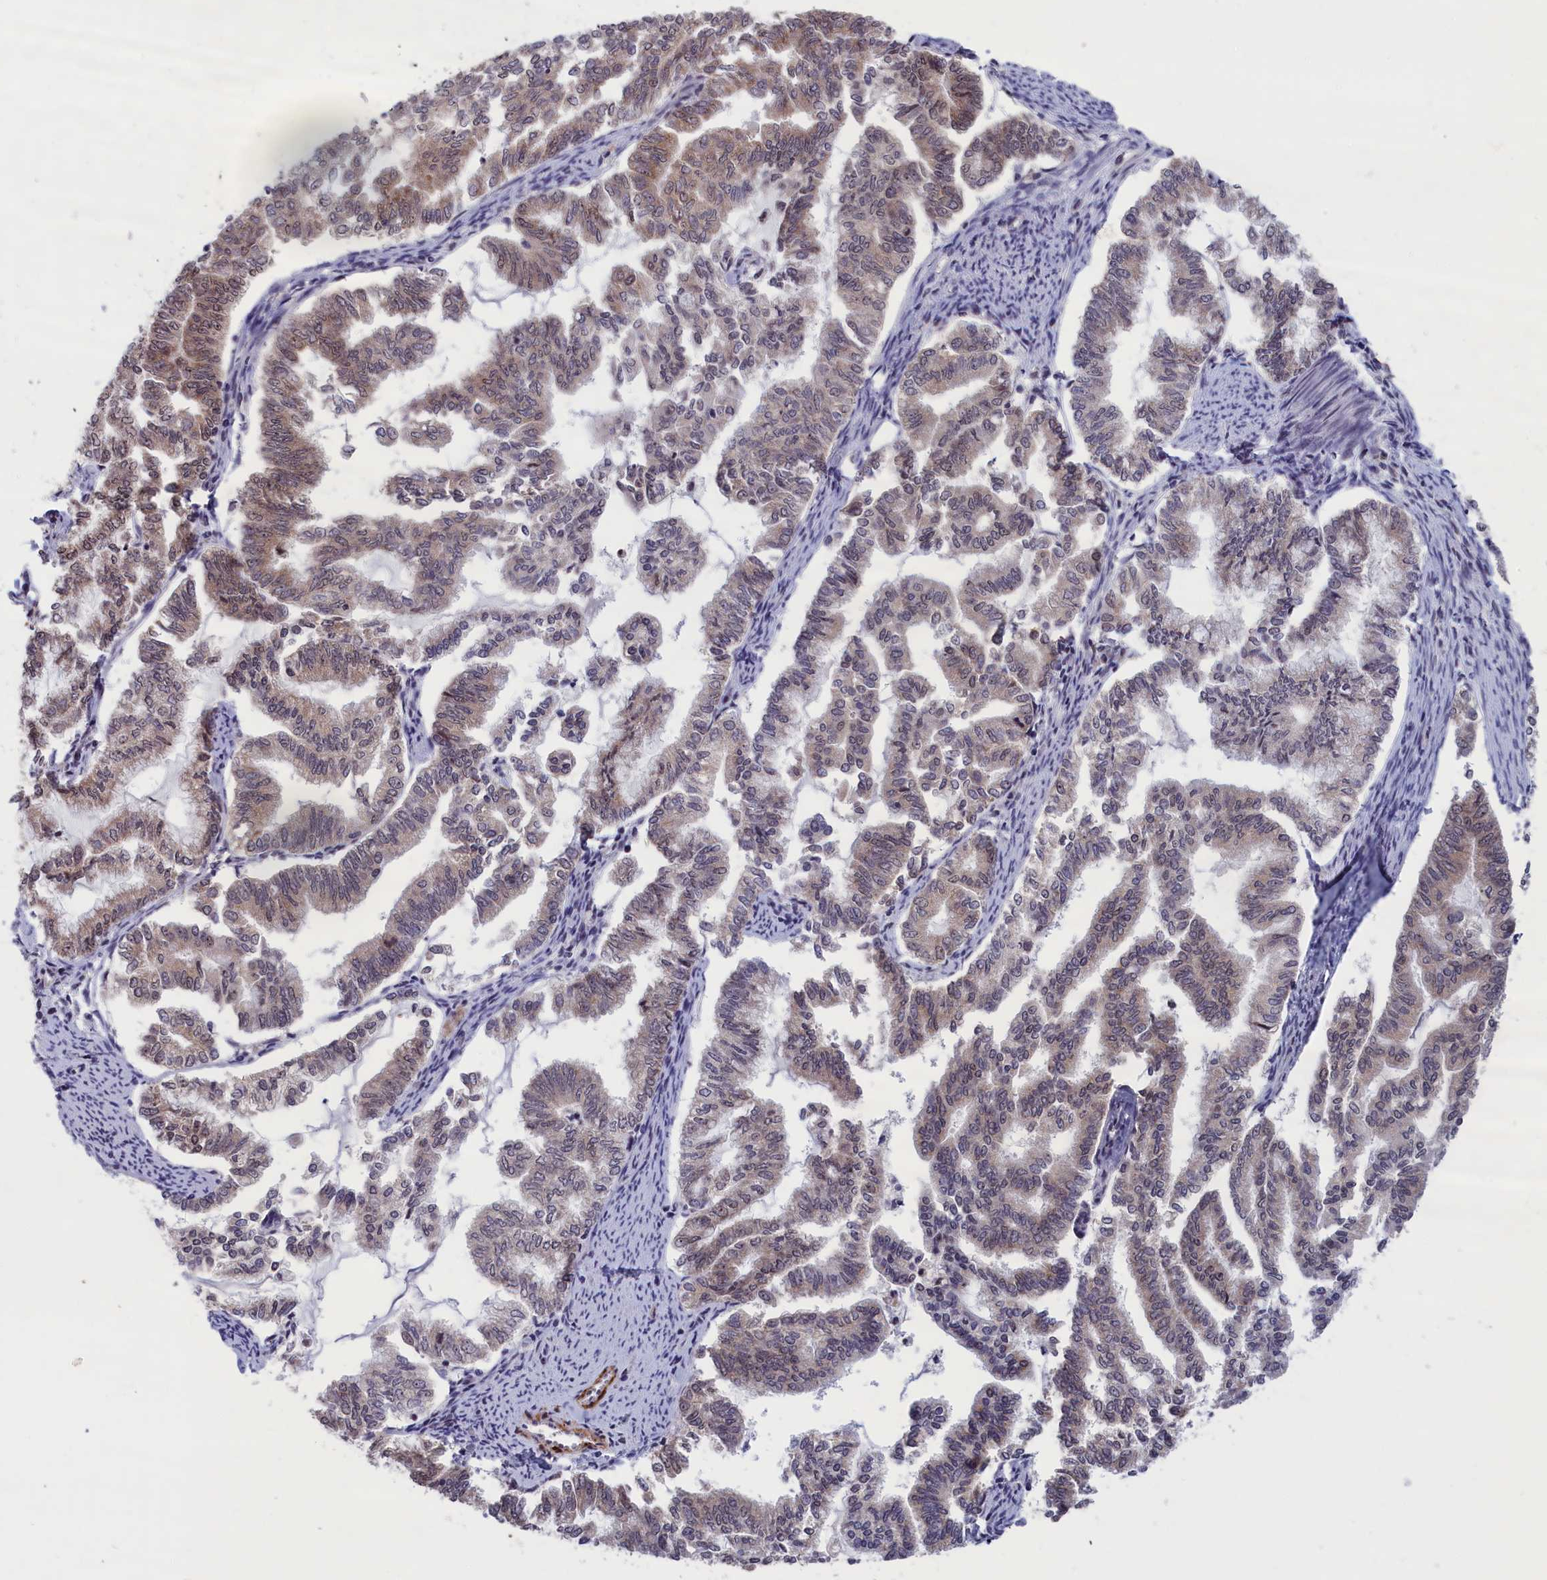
{"staining": {"intensity": "weak", "quantity": "25%-75%", "location": "cytoplasmic/membranous,nuclear"}, "tissue": "endometrial cancer", "cell_type": "Tumor cells", "image_type": "cancer", "snomed": [{"axis": "morphology", "description": "Adenocarcinoma, NOS"}, {"axis": "topography", "description": "Endometrium"}], "caption": "Endometrial cancer (adenocarcinoma) tissue displays weak cytoplasmic/membranous and nuclear expression in about 25%-75% of tumor cells Ihc stains the protein in brown and the nuclei are stained blue.", "gene": "PPAN", "patient": {"sex": "female", "age": 79}}